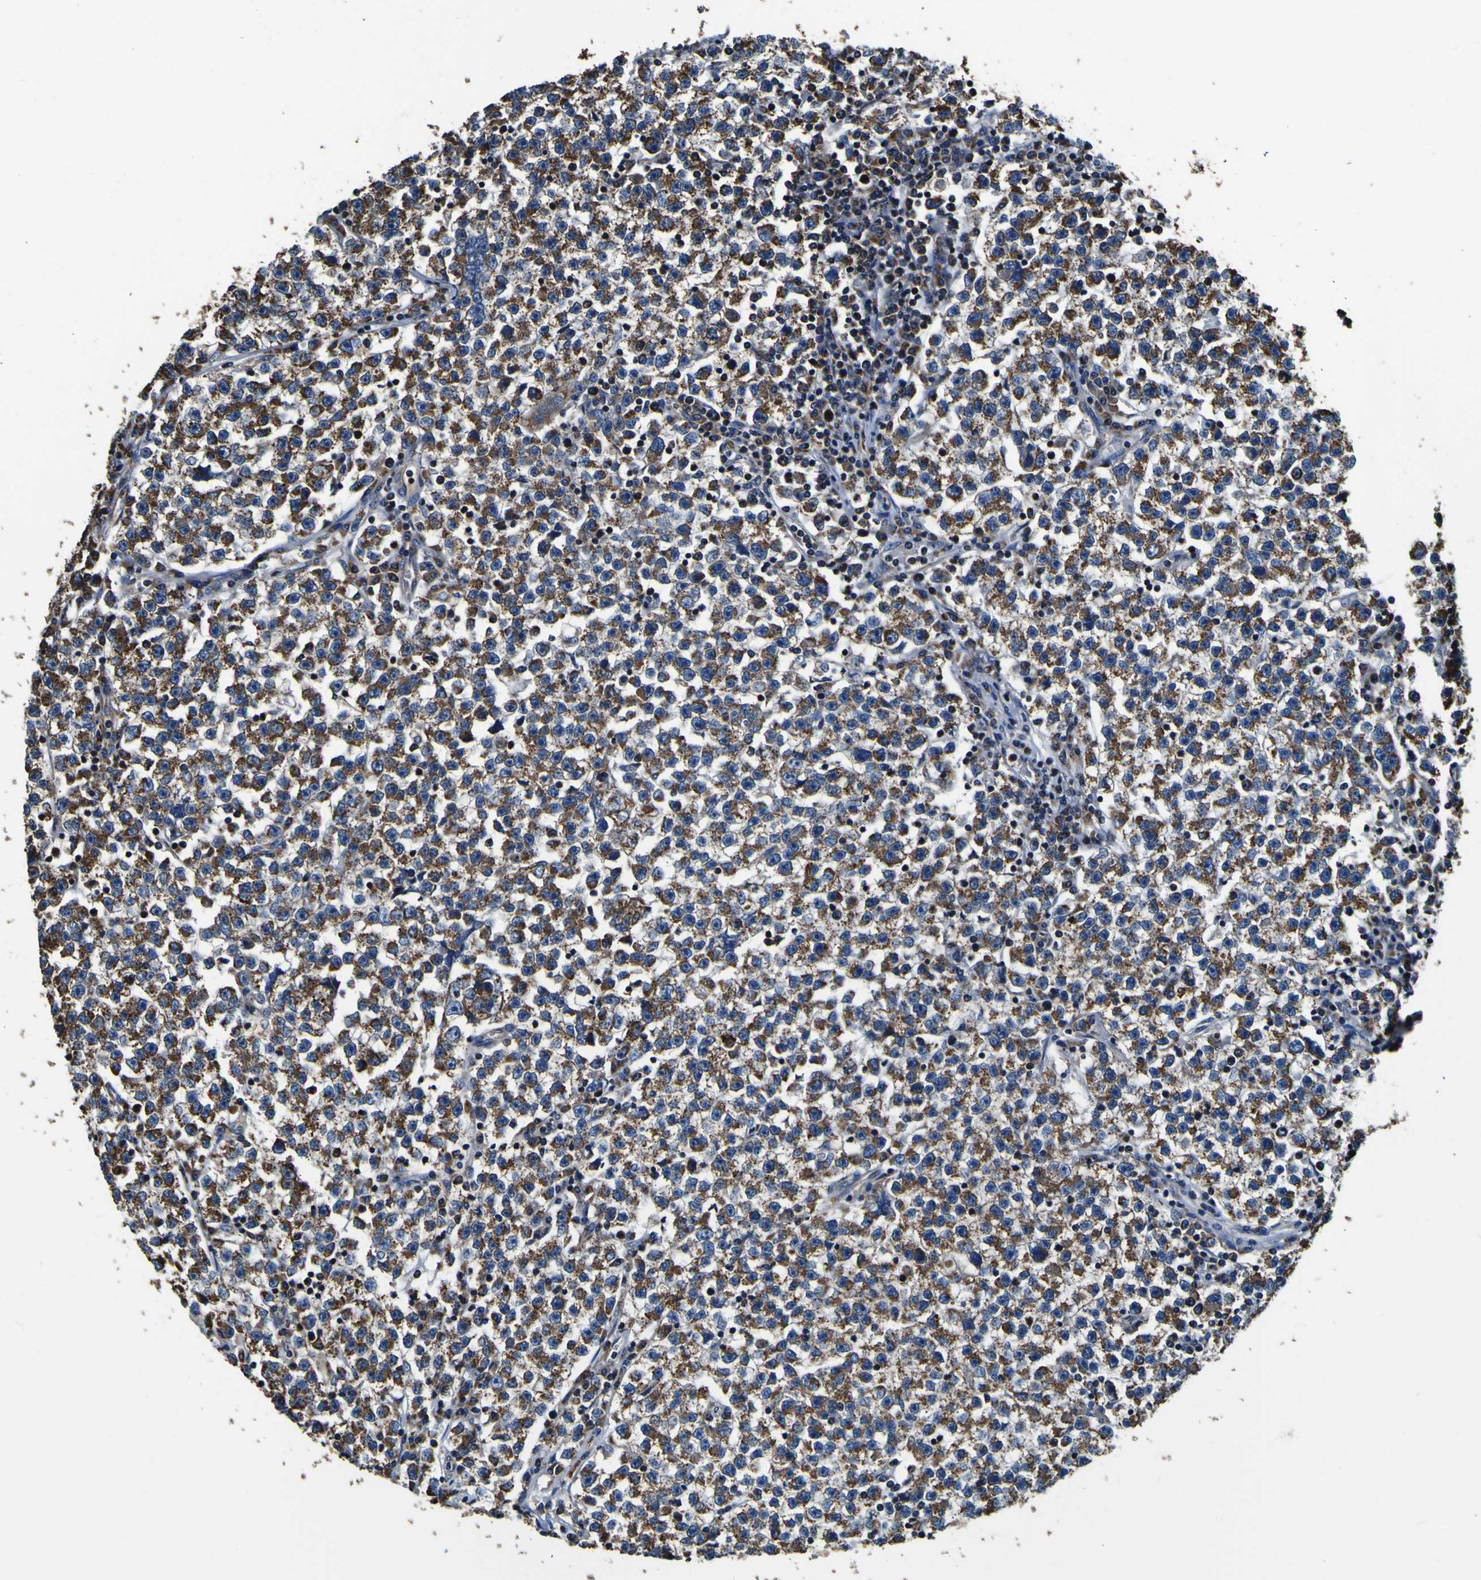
{"staining": {"intensity": "moderate", "quantity": ">75%", "location": "cytoplasmic/membranous"}, "tissue": "testis cancer", "cell_type": "Tumor cells", "image_type": "cancer", "snomed": [{"axis": "morphology", "description": "Seminoma, NOS"}, {"axis": "topography", "description": "Testis"}], "caption": "A brown stain highlights moderate cytoplasmic/membranous positivity of a protein in testis cancer tumor cells.", "gene": "INPP5A", "patient": {"sex": "male", "age": 22}}